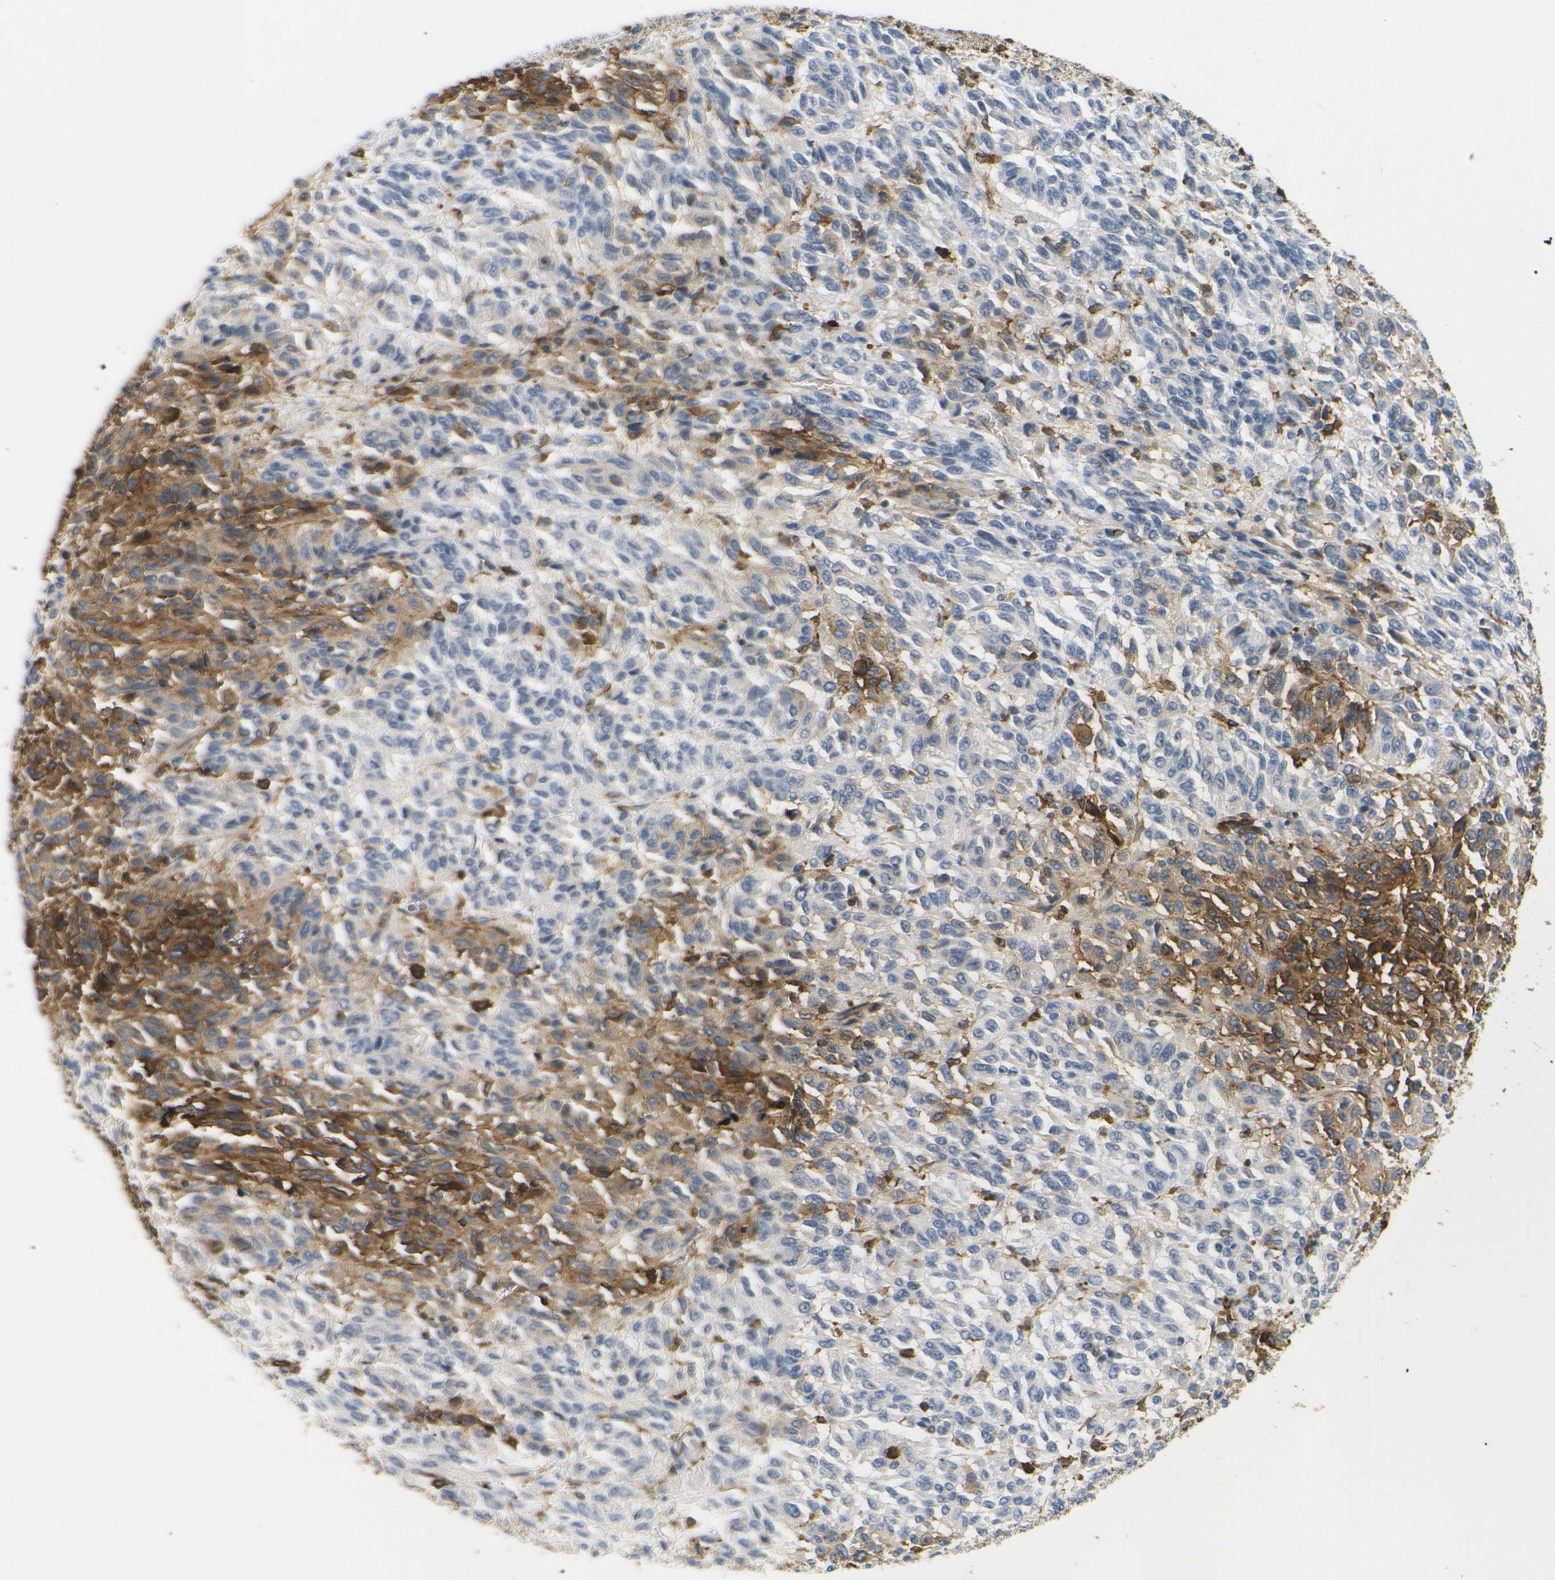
{"staining": {"intensity": "moderate", "quantity": "25%-75%", "location": "cytoplasmic/membranous"}, "tissue": "melanoma", "cell_type": "Tumor cells", "image_type": "cancer", "snomed": [{"axis": "morphology", "description": "Malignant melanoma, Metastatic site"}, {"axis": "topography", "description": "Lung"}], "caption": "Immunohistochemical staining of melanoma displays medium levels of moderate cytoplasmic/membranous staining in approximately 25%-75% of tumor cells.", "gene": "HLA-DQB1", "patient": {"sex": "male", "age": 64}}